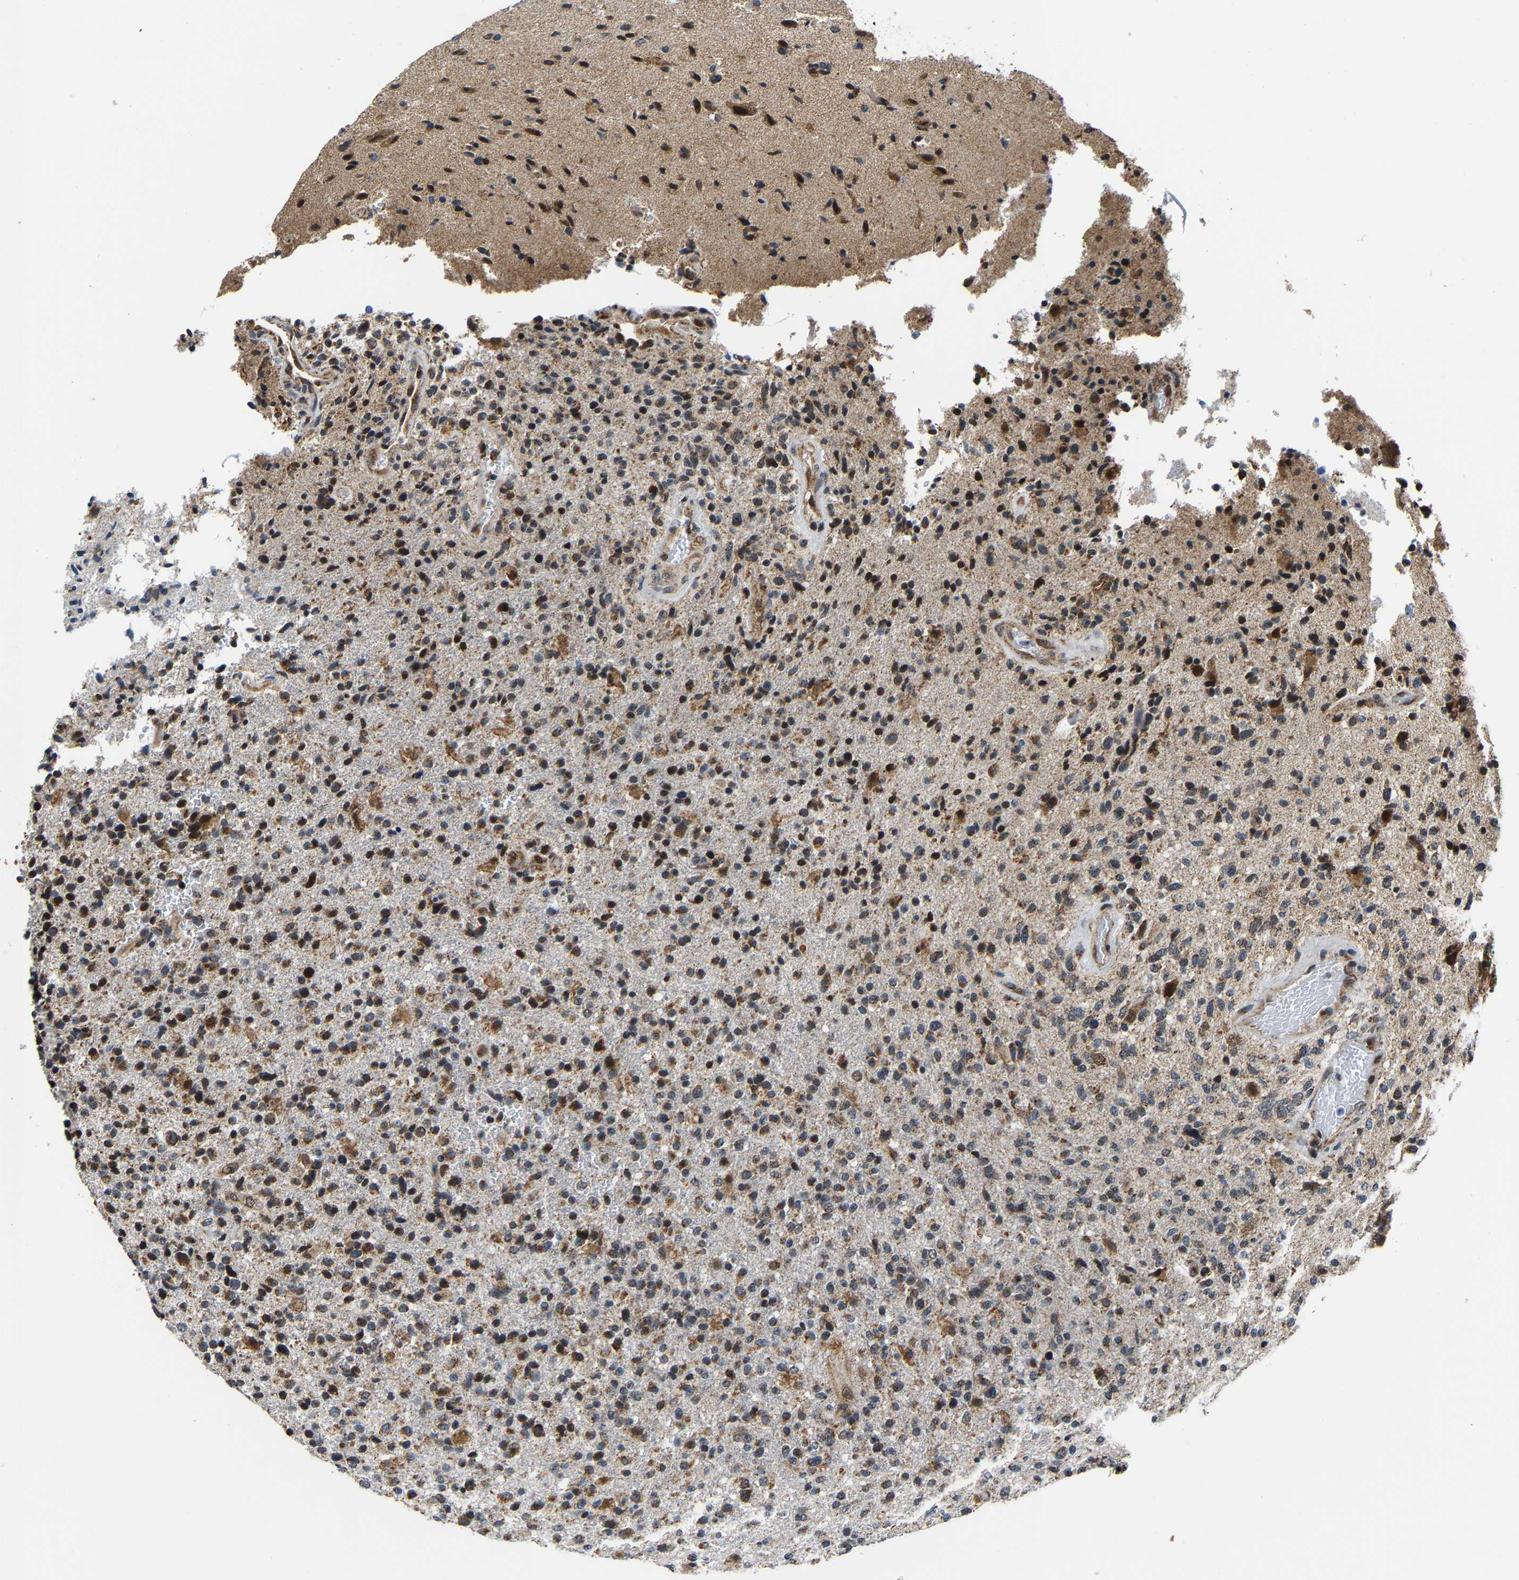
{"staining": {"intensity": "moderate", "quantity": ">75%", "location": "cytoplasmic/membranous,nuclear"}, "tissue": "glioma", "cell_type": "Tumor cells", "image_type": "cancer", "snomed": [{"axis": "morphology", "description": "Glioma, malignant, High grade"}, {"axis": "topography", "description": "Brain"}], "caption": "Protein staining reveals moderate cytoplasmic/membranous and nuclear expression in approximately >75% of tumor cells in malignant glioma (high-grade). (DAB = brown stain, brightfield microscopy at high magnification).", "gene": "GIMAP7", "patient": {"sex": "male", "age": 72}}